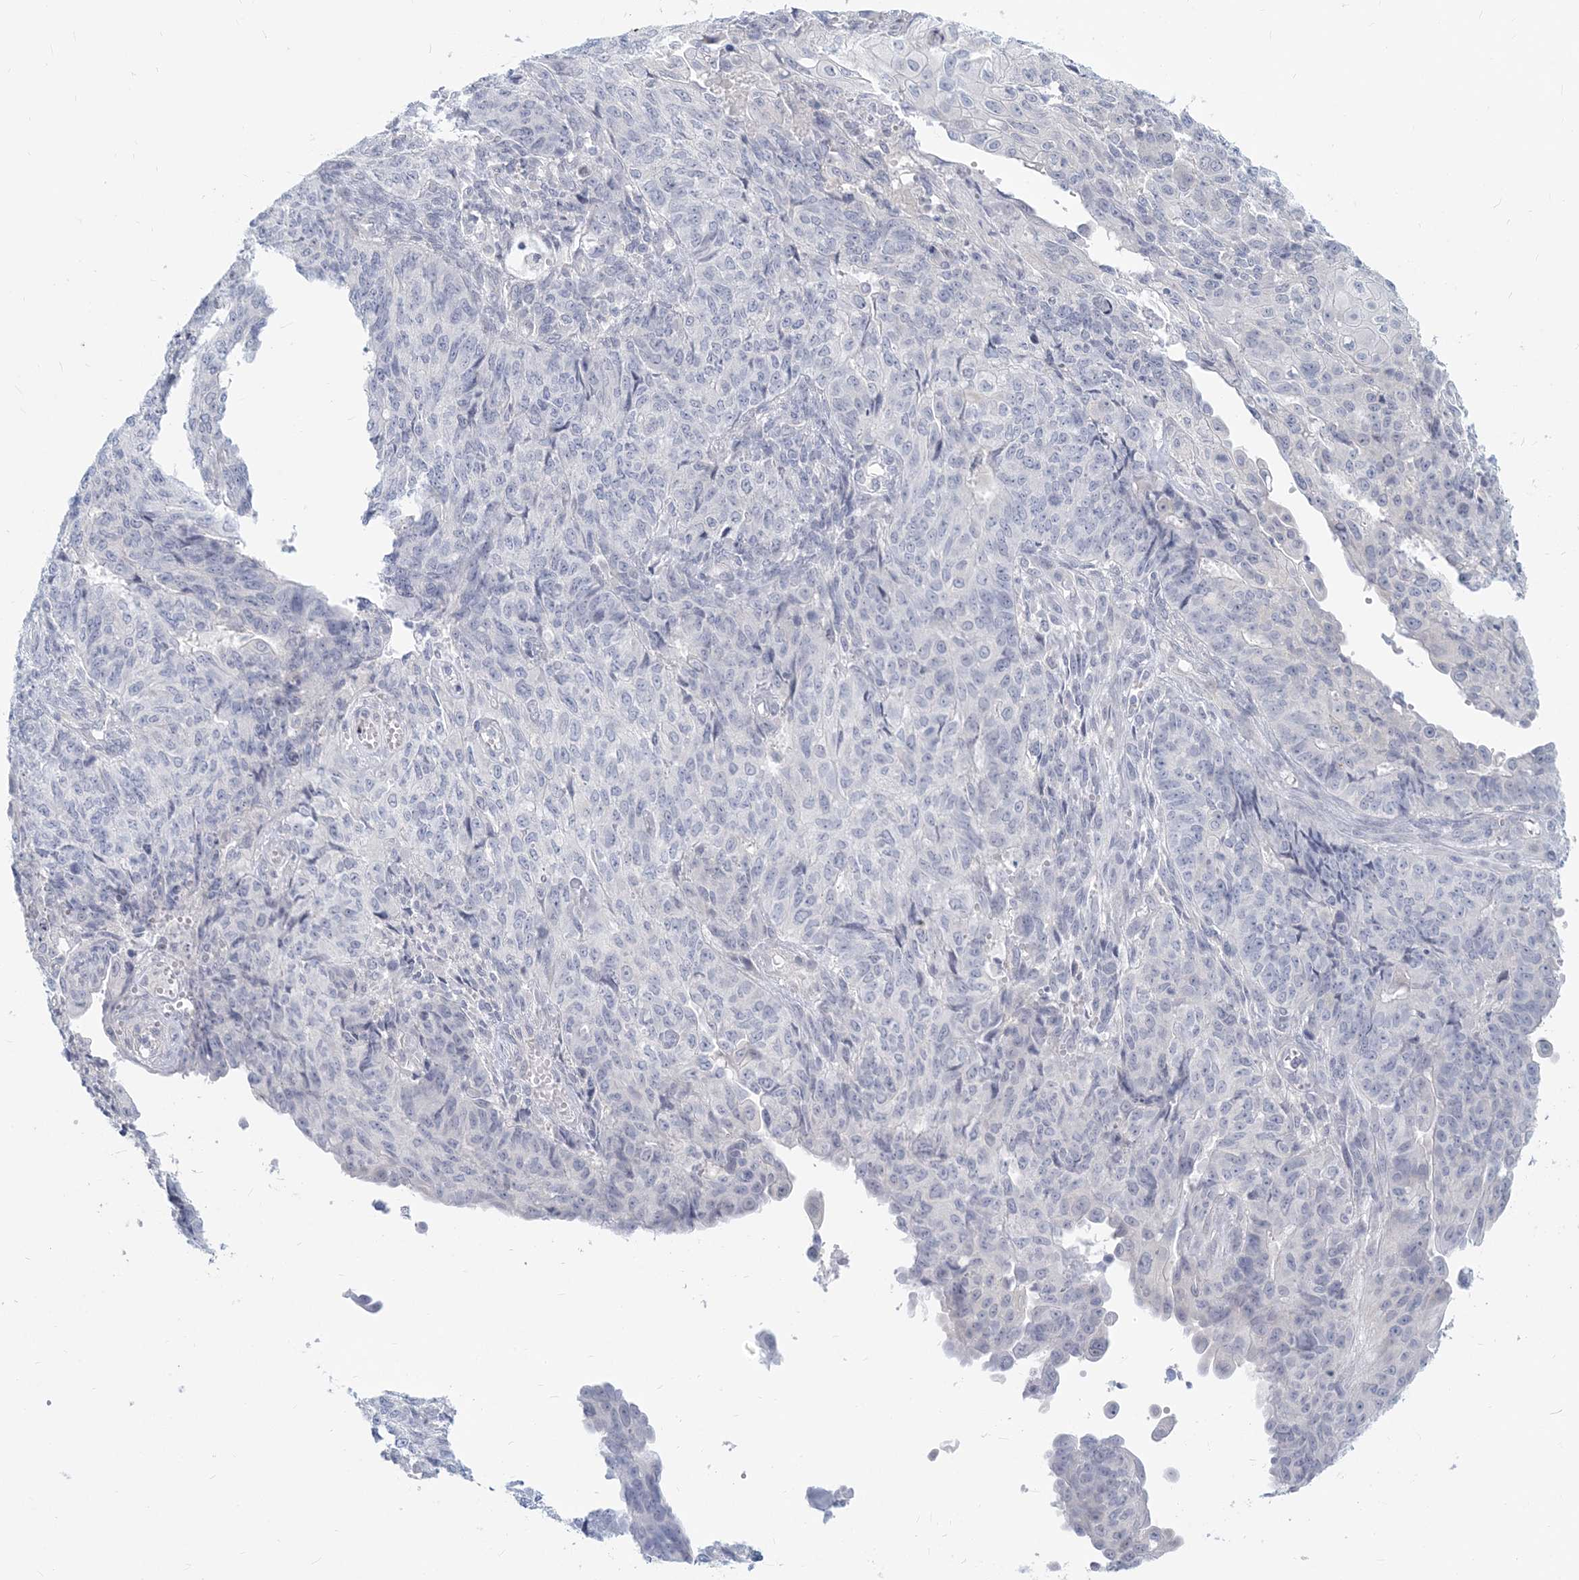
{"staining": {"intensity": "negative", "quantity": "none", "location": "none"}, "tissue": "endometrial cancer", "cell_type": "Tumor cells", "image_type": "cancer", "snomed": [{"axis": "morphology", "description": "Adenocarcinoma, NOS"}, {"axis": "topography", "description": "Endometrium"}], "caption": "The histopathology image displays no significant positivity in tumor cells of adenocarcinoma (endometrial).", "gene": "GMPPA", "patient": {"sex": "female", "age": 32}}